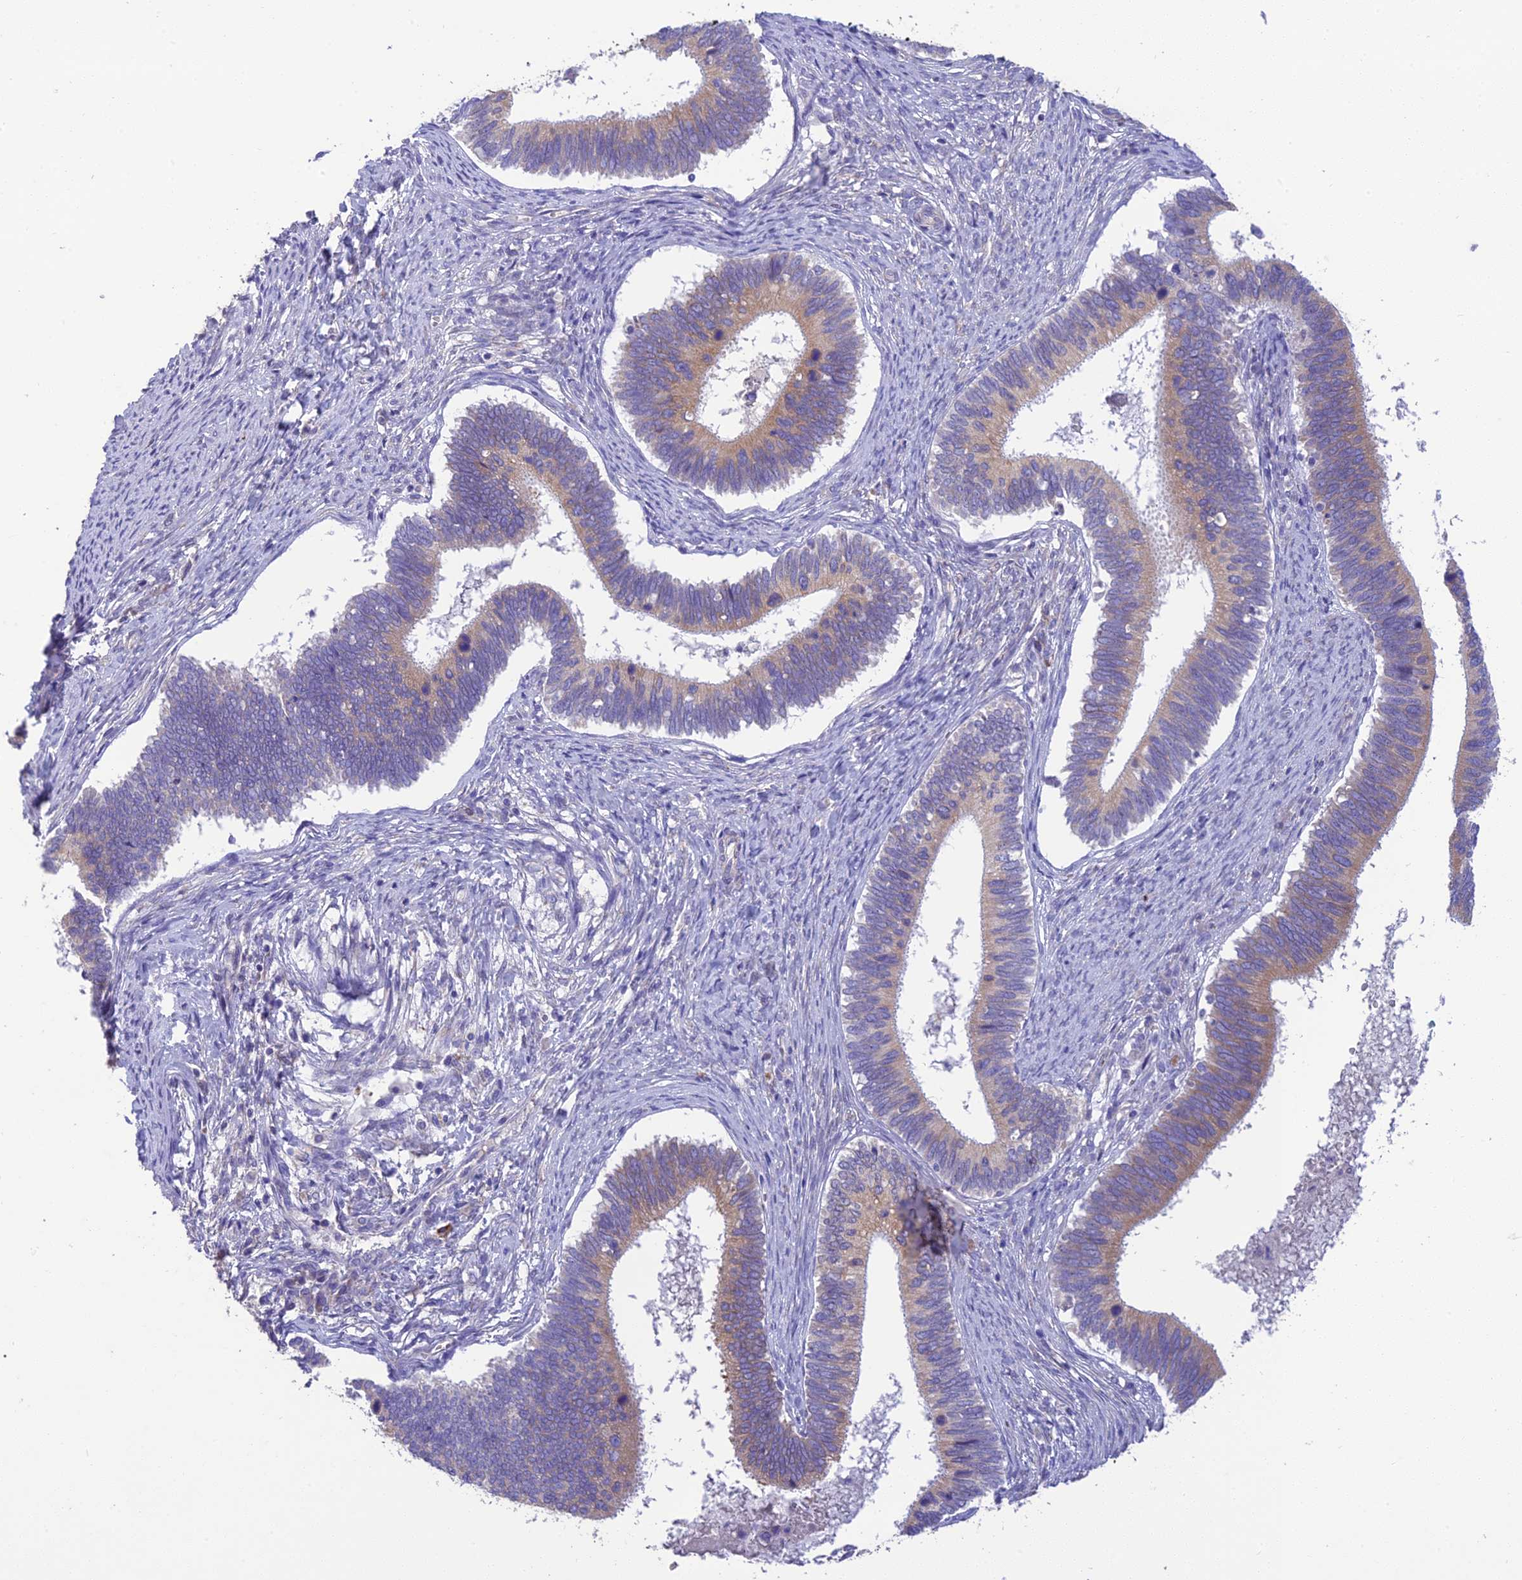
{"staining": {"intensity": "moderate", "quantity": "25%-75%", "location": "cytoplasmic/membranous"}, "tissue": "cervical cancer", "cell_type": "Tumor cells", "image_type": "cancer", "snomed": [{"axis": "morphology", "description": "Adenocarcinoma, NOS"}, {"axis": "topography", "description": "Cervix"}], "caption": "Immunohistochemistry histopathology image of human cervical cancer stained for a protein (brown), which exhibits medium levels of moderate cytoplasmic/membranous positivity in about 25%-75% of tumor cells.", "gene": "HSD17B2", "patient": {"sex": "female", "age": 42}}